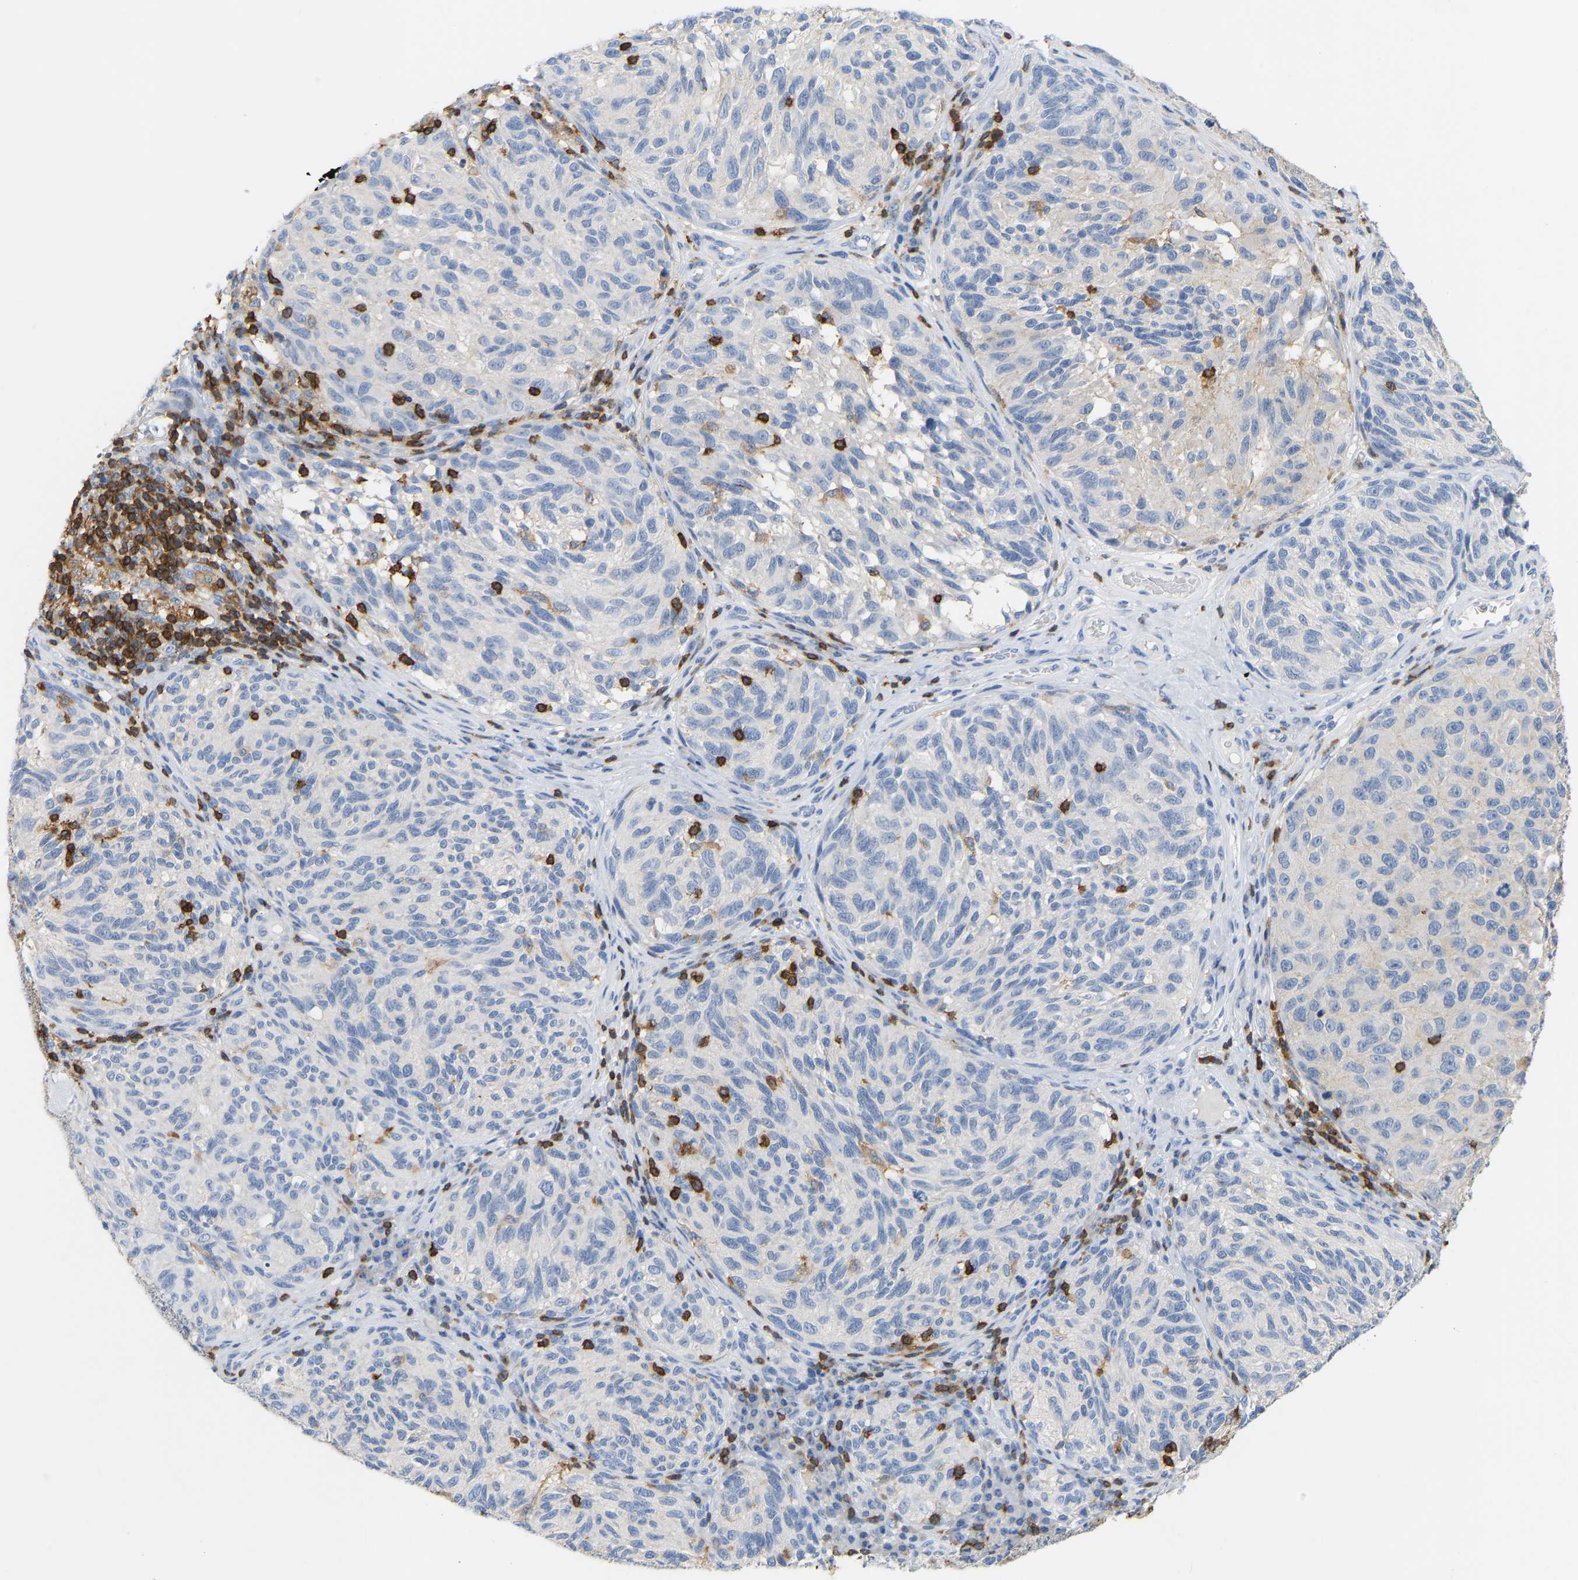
{"staining": {"intensity": "negative", "quantity": "none", "location": "none"}, "tissue": "melanoma", "cell_type": "Tumor cells", "image_type": "cancer", "snomed": [{"axis": "morphology", "description": "Malignant melanoma, NOS"}, {"axis": "topography", "description": "Skin"}], "caption": "Immunohistochemistry (IHC) photomicrograph of neoplastic tissue: malignant melanoma stained with DAB demonstrates no significant protein expression in tumor cells.", "gene": "EVL", "patient": {"sex": "female", "age": 73}}